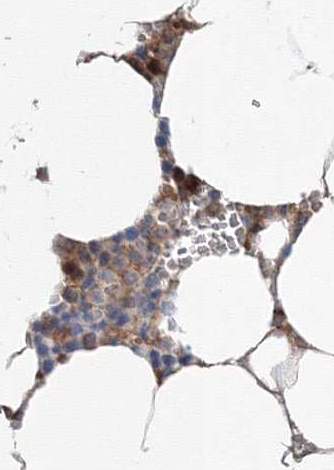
{"staining": {"intensity": "moderate", "quantity": "<25%", "location": "cytoplasmic/membranous"}, "tissue": "bone marrow", "cell_type": "Hematopoietic cells", "image_type": "normal", "snomed": [{"axis": "morphology", "description": "Normal tissue, NOS"}, {"axis": "topography", "description": "Bone marrow"}], "caption": "Moderate cytoplasmic/membranous protein positivity is seen in approximately <25% of hematopoietic cells in bone marrow. The staining was performed using DAB (3,3'-diaminobenzidine), with brown indicating positive protein expression. Nuclei are stained blue with hematoxylin.", "gene": "MKRN2", "patient": {"sex": "male", "age": 70}}